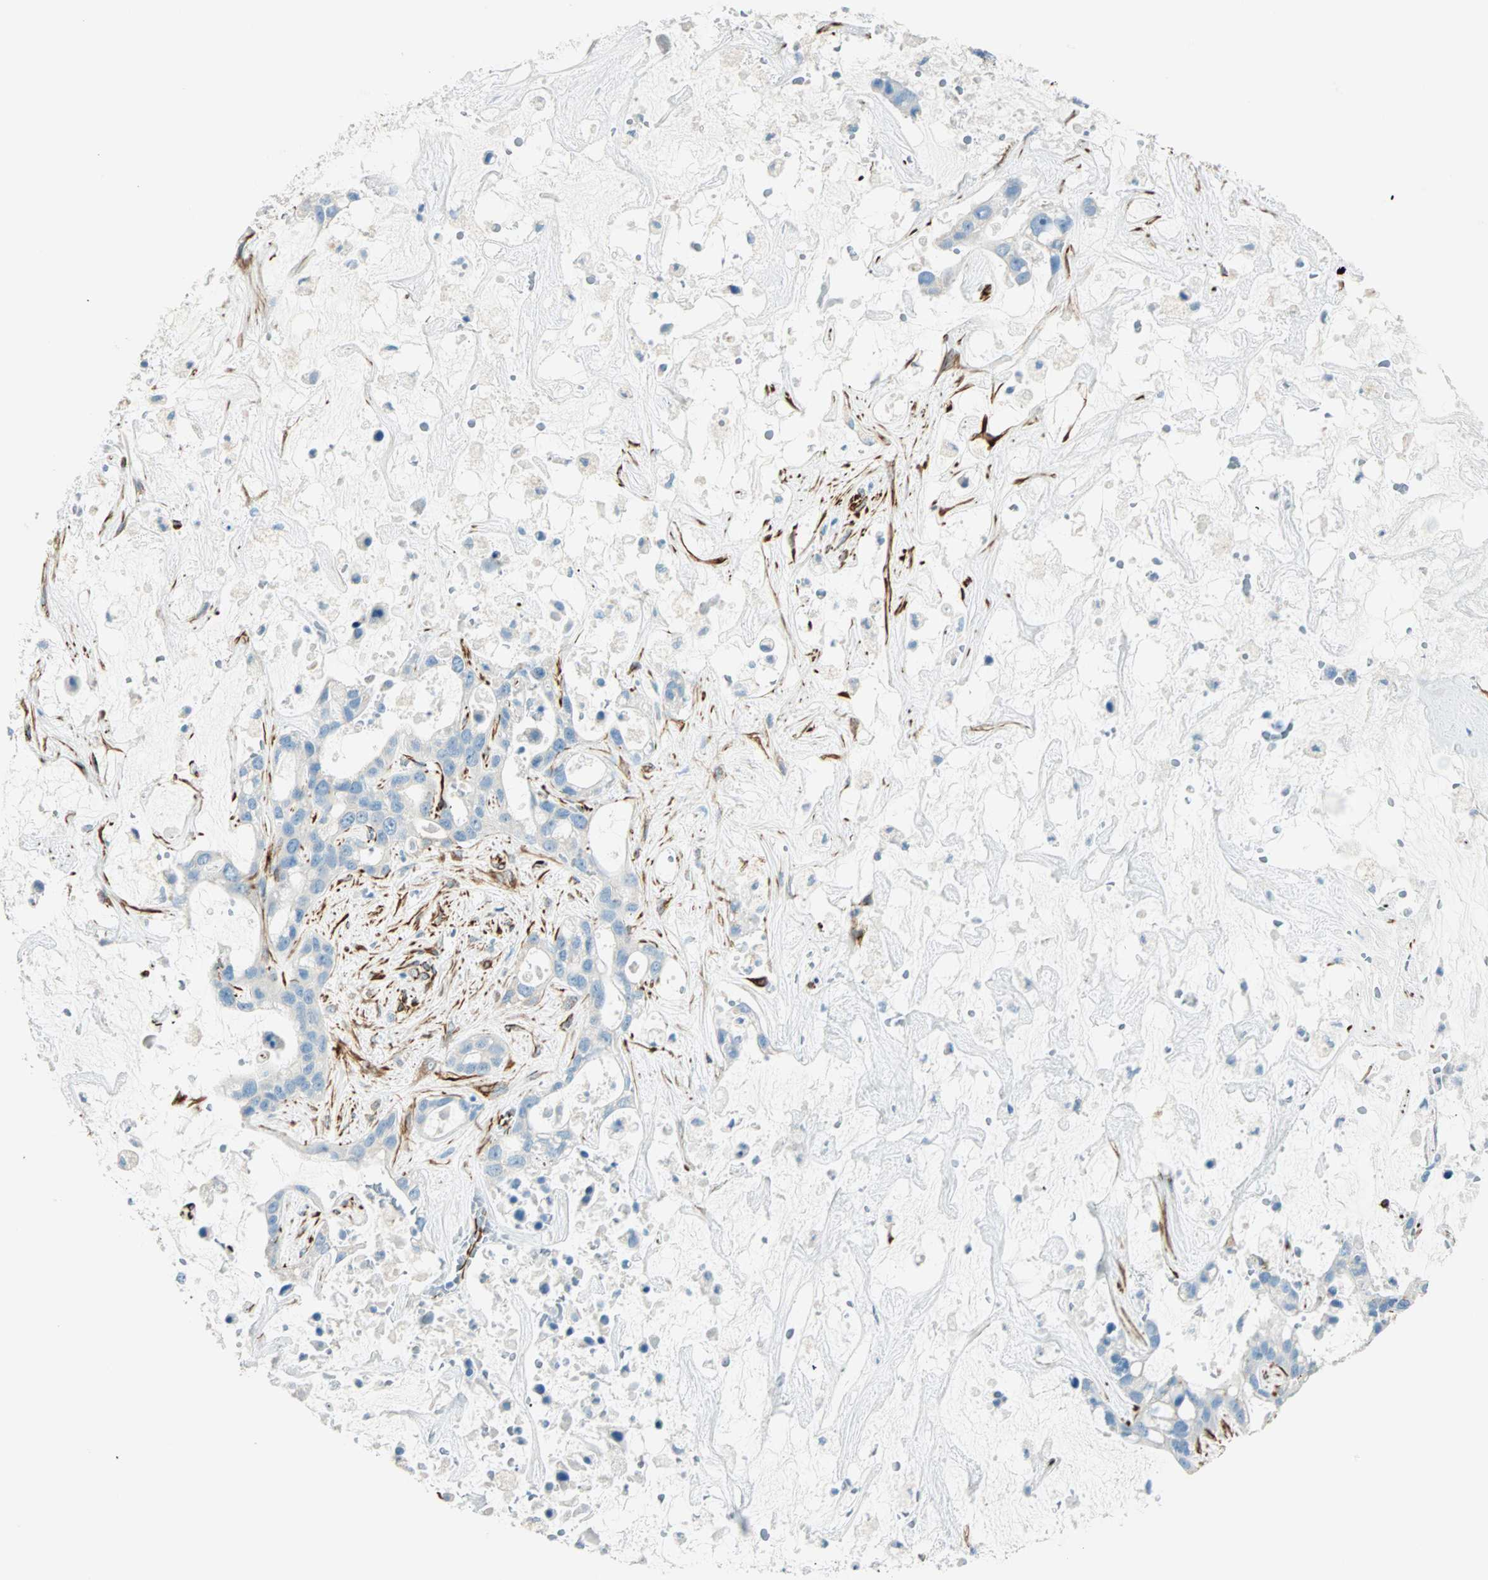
{"staining": {"intensity": "negative", "quantity": "none", "location": "none"}, "tissue": "liver cancer", "cell_type": "Tumor cells", "image_type": "cancer", "snomed": [{"axis": "morphology", "description": "Cholangiocarcinoma"}, {"axis": "topography", "description": "Liver"}], "caption": "DAB immunohistochemical staining of liver cancer shows no significant staining in tumor cells.", "gene": "NES", "patient": {"sex": "female", "age": 65}}